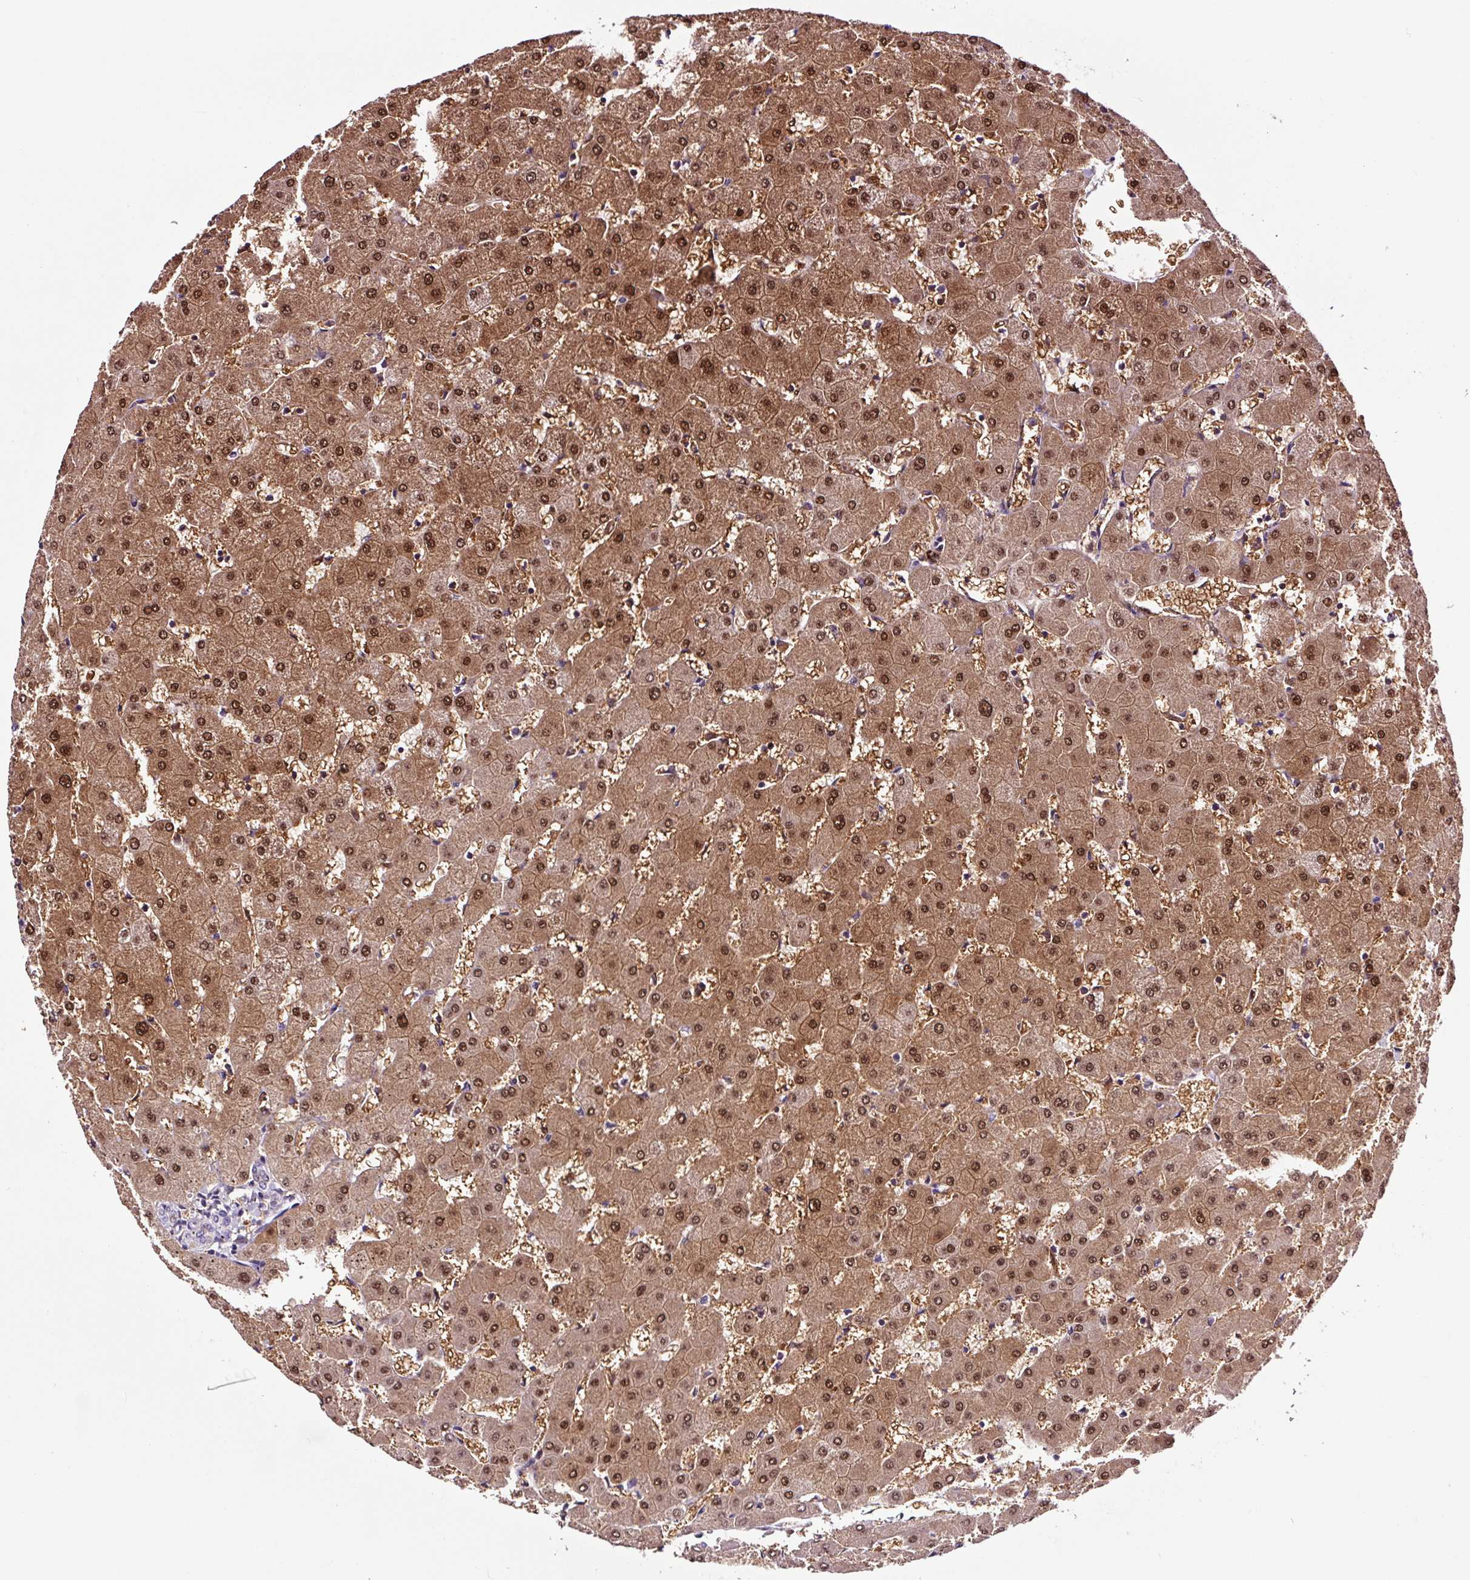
{"staining": {"intensity": "negative", "quantity": "none", "location": "none"}, "tissue": "liver", "cell_type": "Cholangiocytes", "image_type": "normal", "snomed": [{"axis": "morphology", "description": "Normal tissue, NOS"}, {"axis": "topography", "description": "Liver"}], "caption": "Immunohistochemistry (IHC) image of benign liver stained for a protein (brown), which exhibits no expression in cholangiocytes. The staining was performed using DAB (3,3'-diaminobenzidine) to visualize the protein expression in brown, while the nuclei were stained in blue with hematoxylin (Magnification: 20x).", "gene": "TAFA3", "patient": {"sex": "female", "age": 63}}